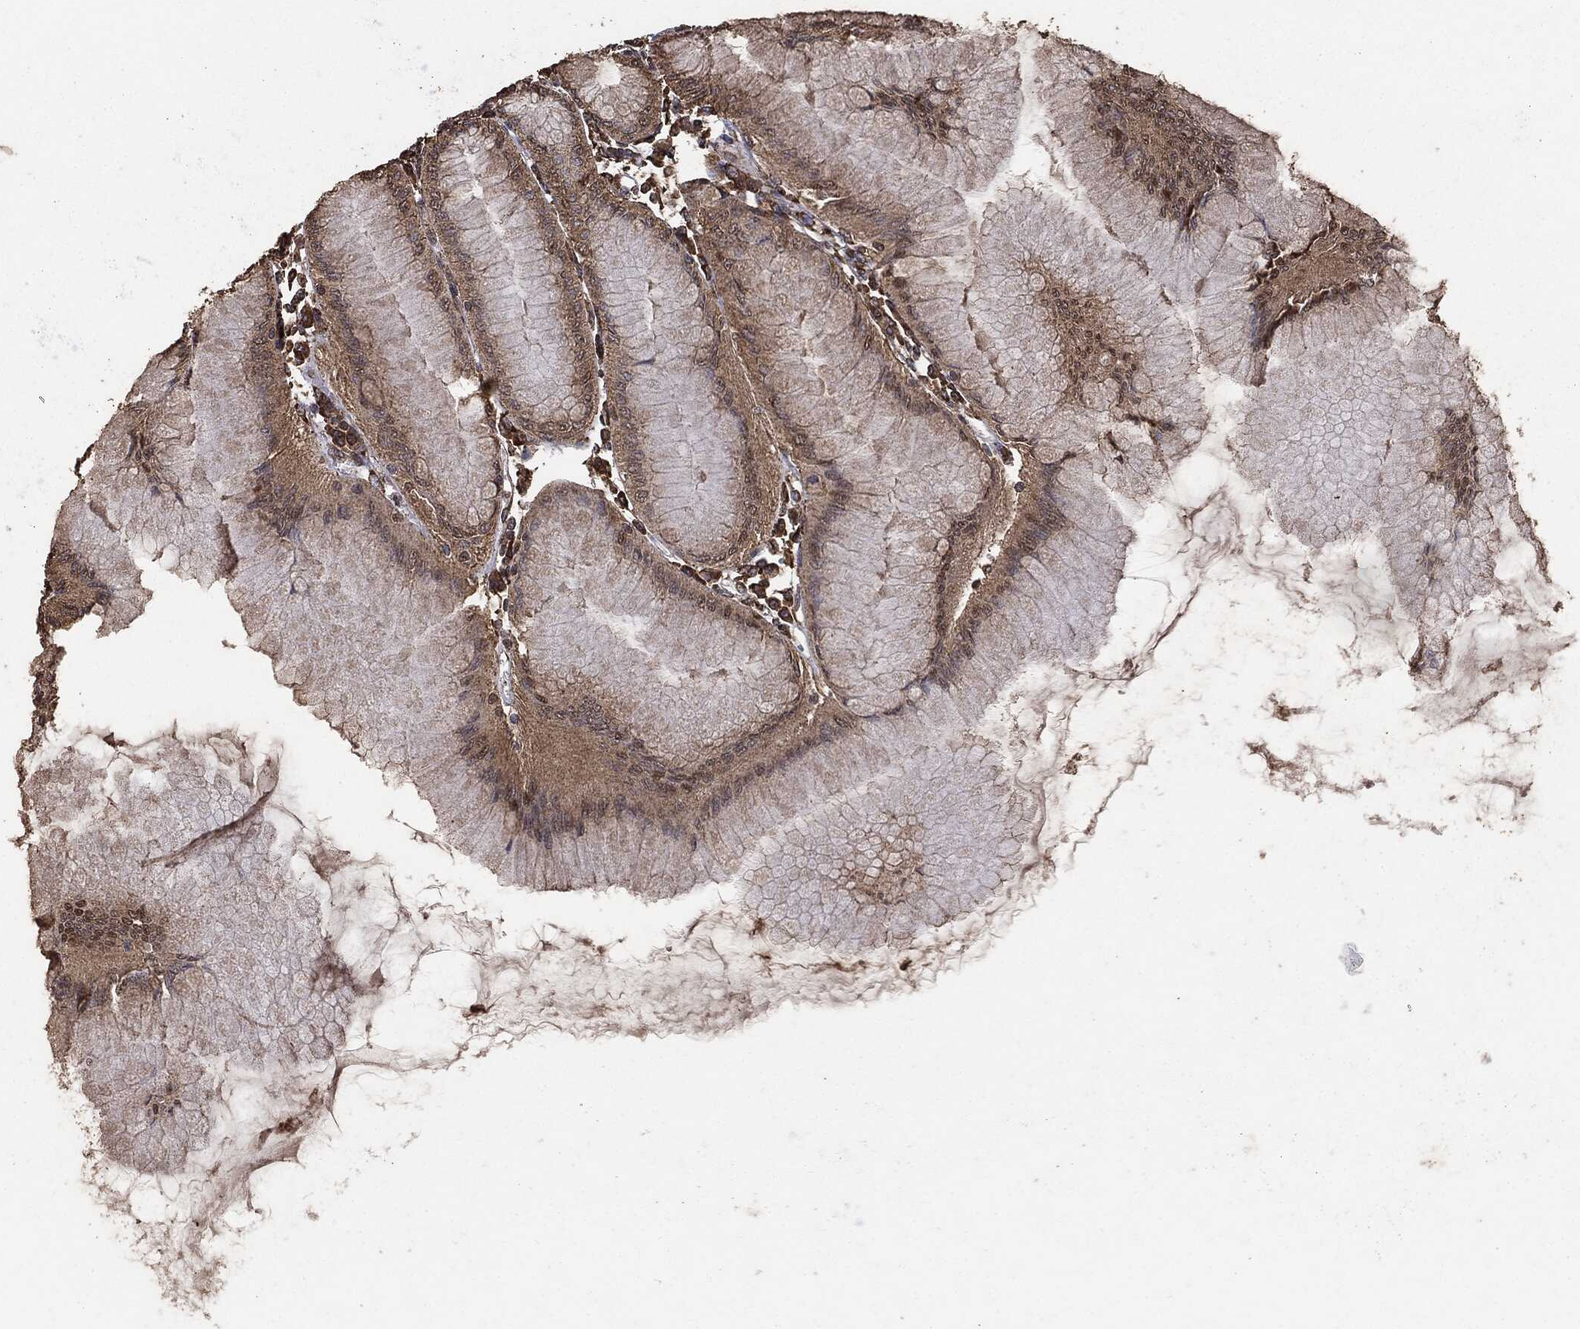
{"staining": {"intensity": "moderate", "quantity": "25%-75%", "location": "cytoplasmic/membranous"}, "tissue": "stomach", "cell_type": "Glandular cells", "image_type": "normal", "snomed": [{"axis": "morphology", "description": "Normal tissue, NOS"}, {"axis": "topography", "description": "Stomach"}], "caption": "The micrograph shows immunohistochemical staining of benign stomach. There is moderate cytoplasmic/membranous positivity is appreciated in about 25%-75% of glandular cells.", "gene": "MTOR", "patient": {"sex": "female", "age": 57}}